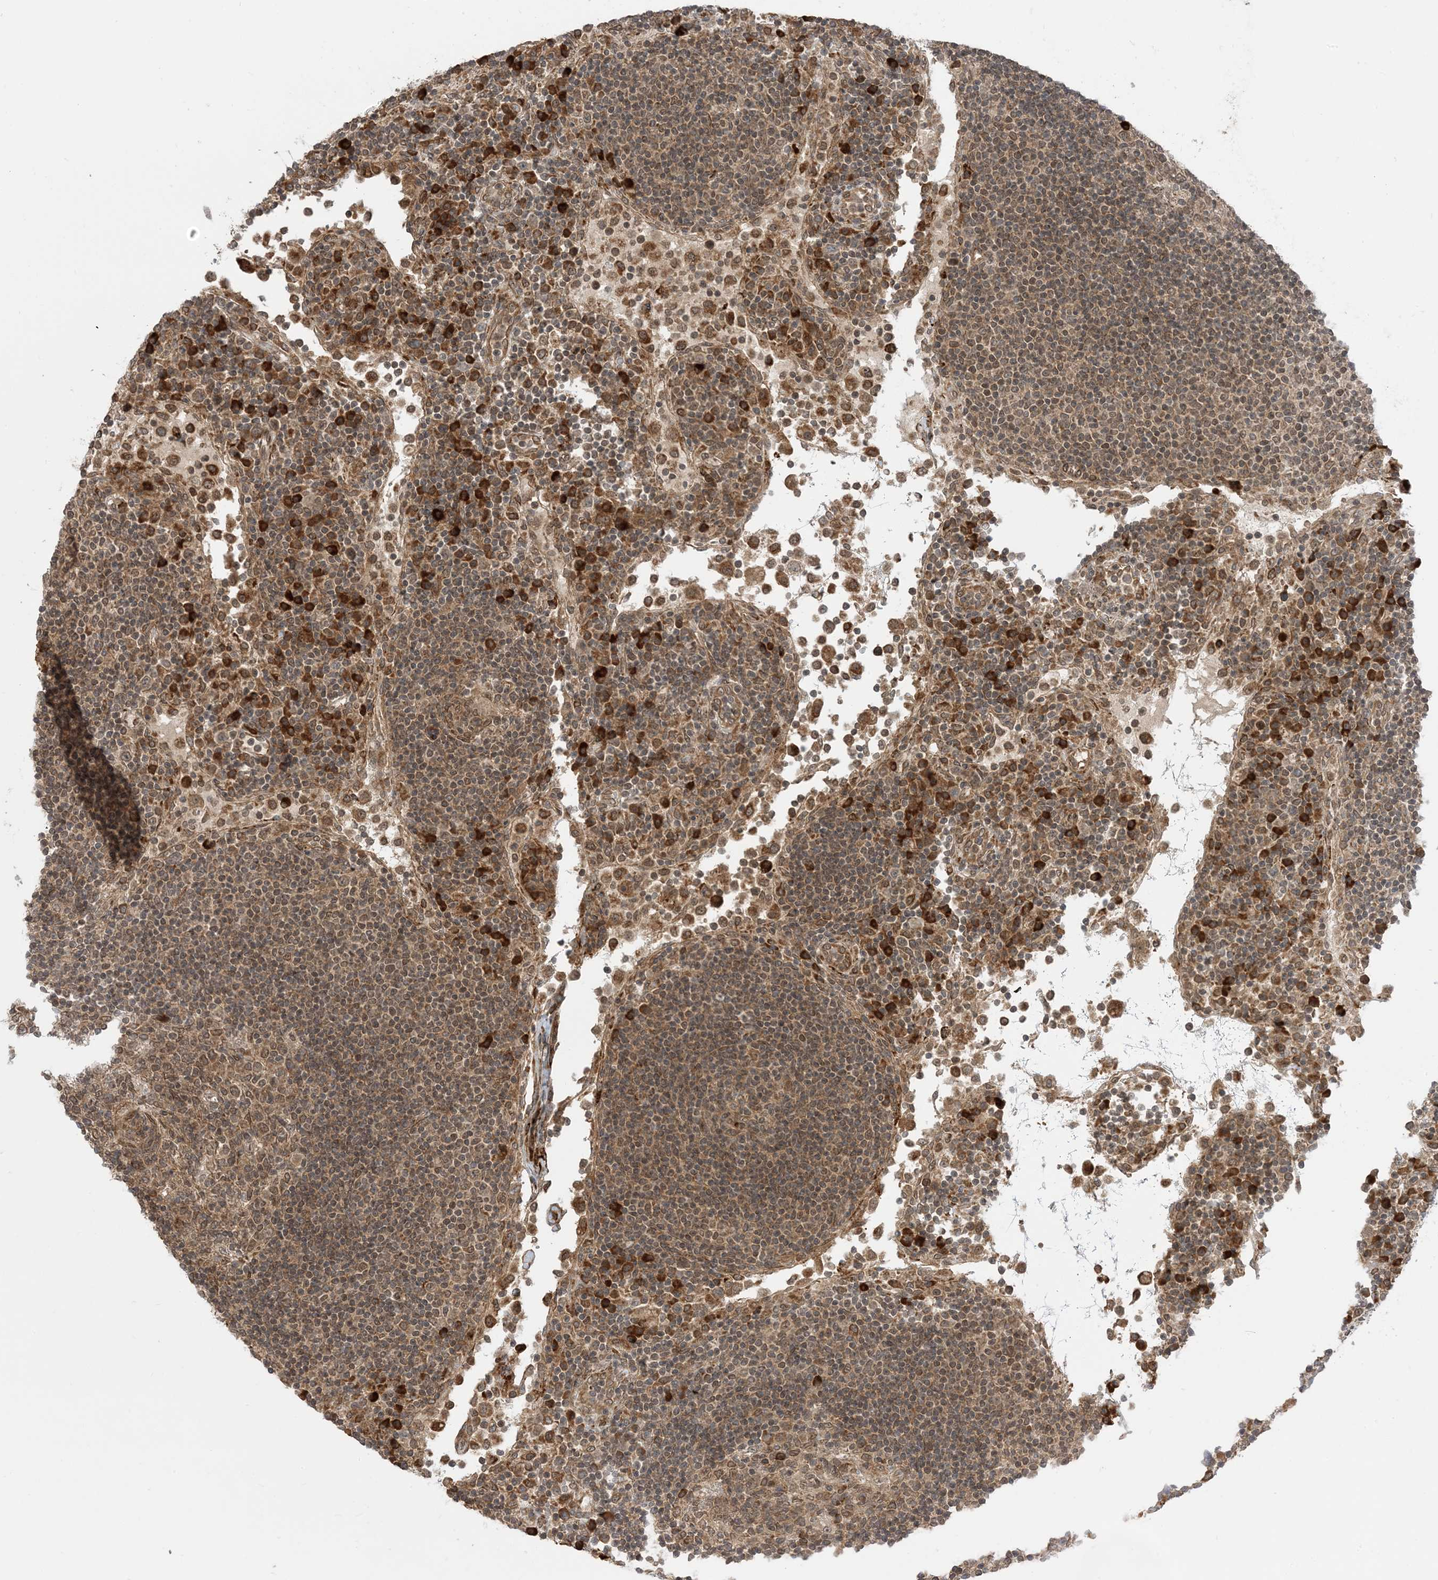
{"staining": {"intensity": "moderate", "quantity": ">75%", "location": "cytoplasmic/membranous,nuclear"}, "tissue": "lymph node", "cell_type": "Germinal center cells", "image_type": "normal", "snomed": [{"axis": "morphology", "description": "Normal tissue, NOS"}, {"axis": "topography", "description": "Lymph node"}], "caption": "Immunohistochemical staining of unremarkable human lymph node shows >75% levels of moderate cytoplasmic/membranous,nuclear protein expression in approximately >75% of germinal center cells.", "gene": "METTL21A", "patient": {"sex": "female", "age": 53}}